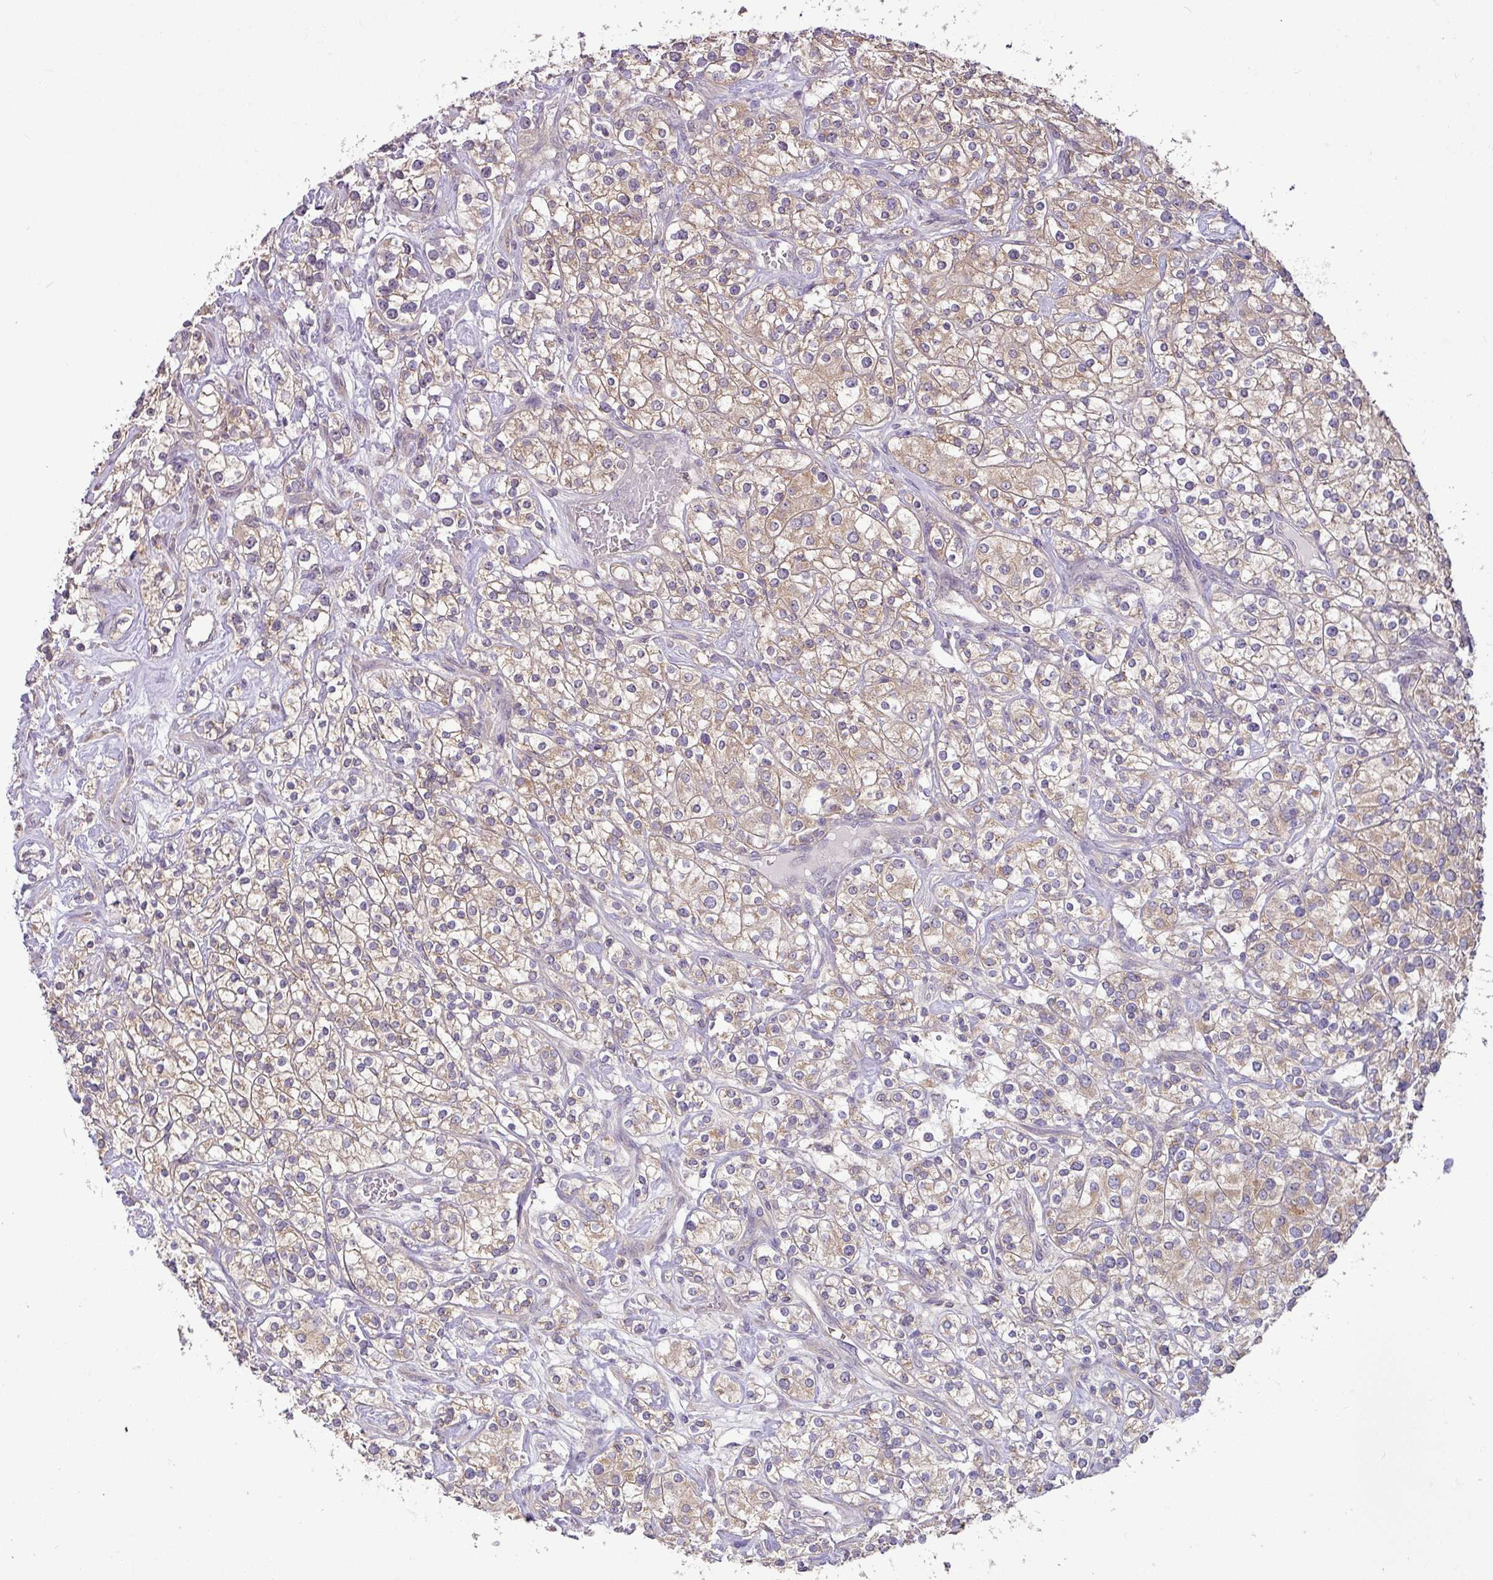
{"staining": {"intensity": "weak", "quantity": "25%-75%", "location": "cytoplasmic/membranous"}, "tissue": "renal cancer", "cell_type": "Tumor cells", "image_type": "cancer", "snomed": [{"axis": "morphology", "description": "Adenocarcinoma, NOS"}, {"axis": "topography", "description": "Kidney"}], "caption": "Protein staining of renal adenocarcinoma tissue reveals weak cytoplasmic/membranous staining in about 25%-75% of tumor cells.", "gene": "GALNT12", "patient": {"sex": "male", "age": 77}}